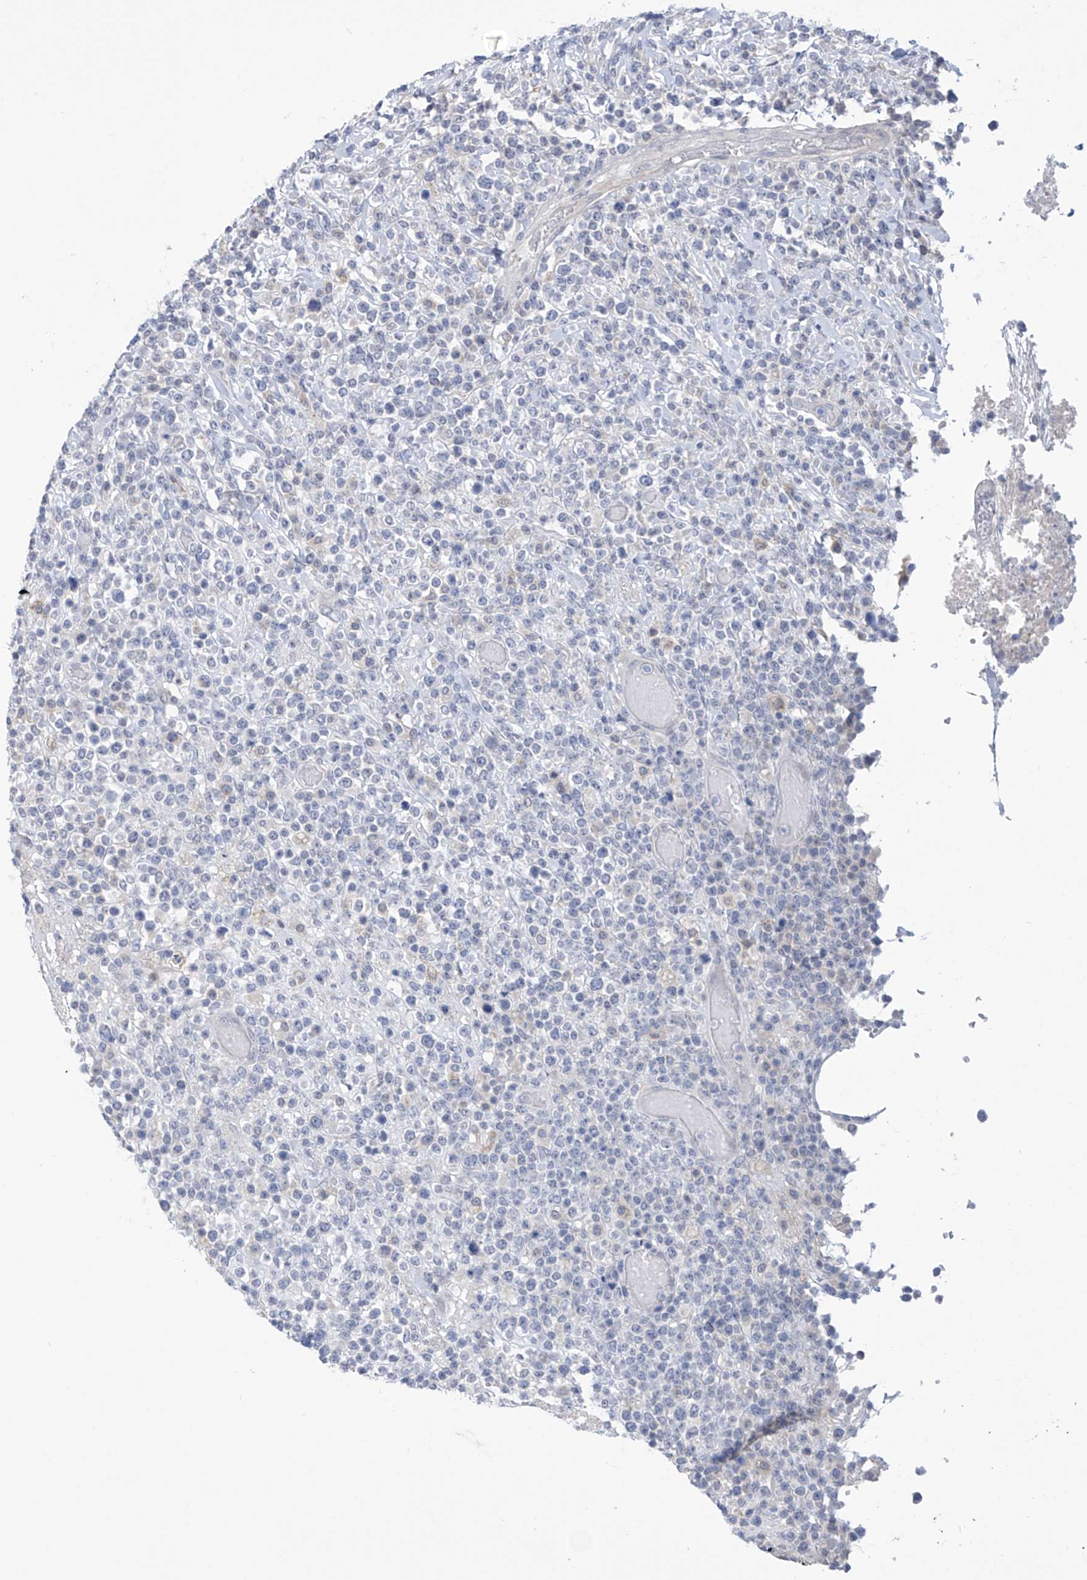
{"staining": {"intensity": "negative", "quantity": "none", "location": "none"}, "tissue": "lymphoma", "cell_type": "Tumor cells", "image_type": "cancer", "snomed": [{"axis": "morphology", "description": "Malignant lymphoma, non-Hodgkin's type, High grade"}, {"axis": "topography", "description": "Colon"}], "caption": "This is an IHC histopathology image of lymphoma. There is no staining in tumor cells.", "gene": "IBA57", "patient": {"sex": "female", "age": 53}}